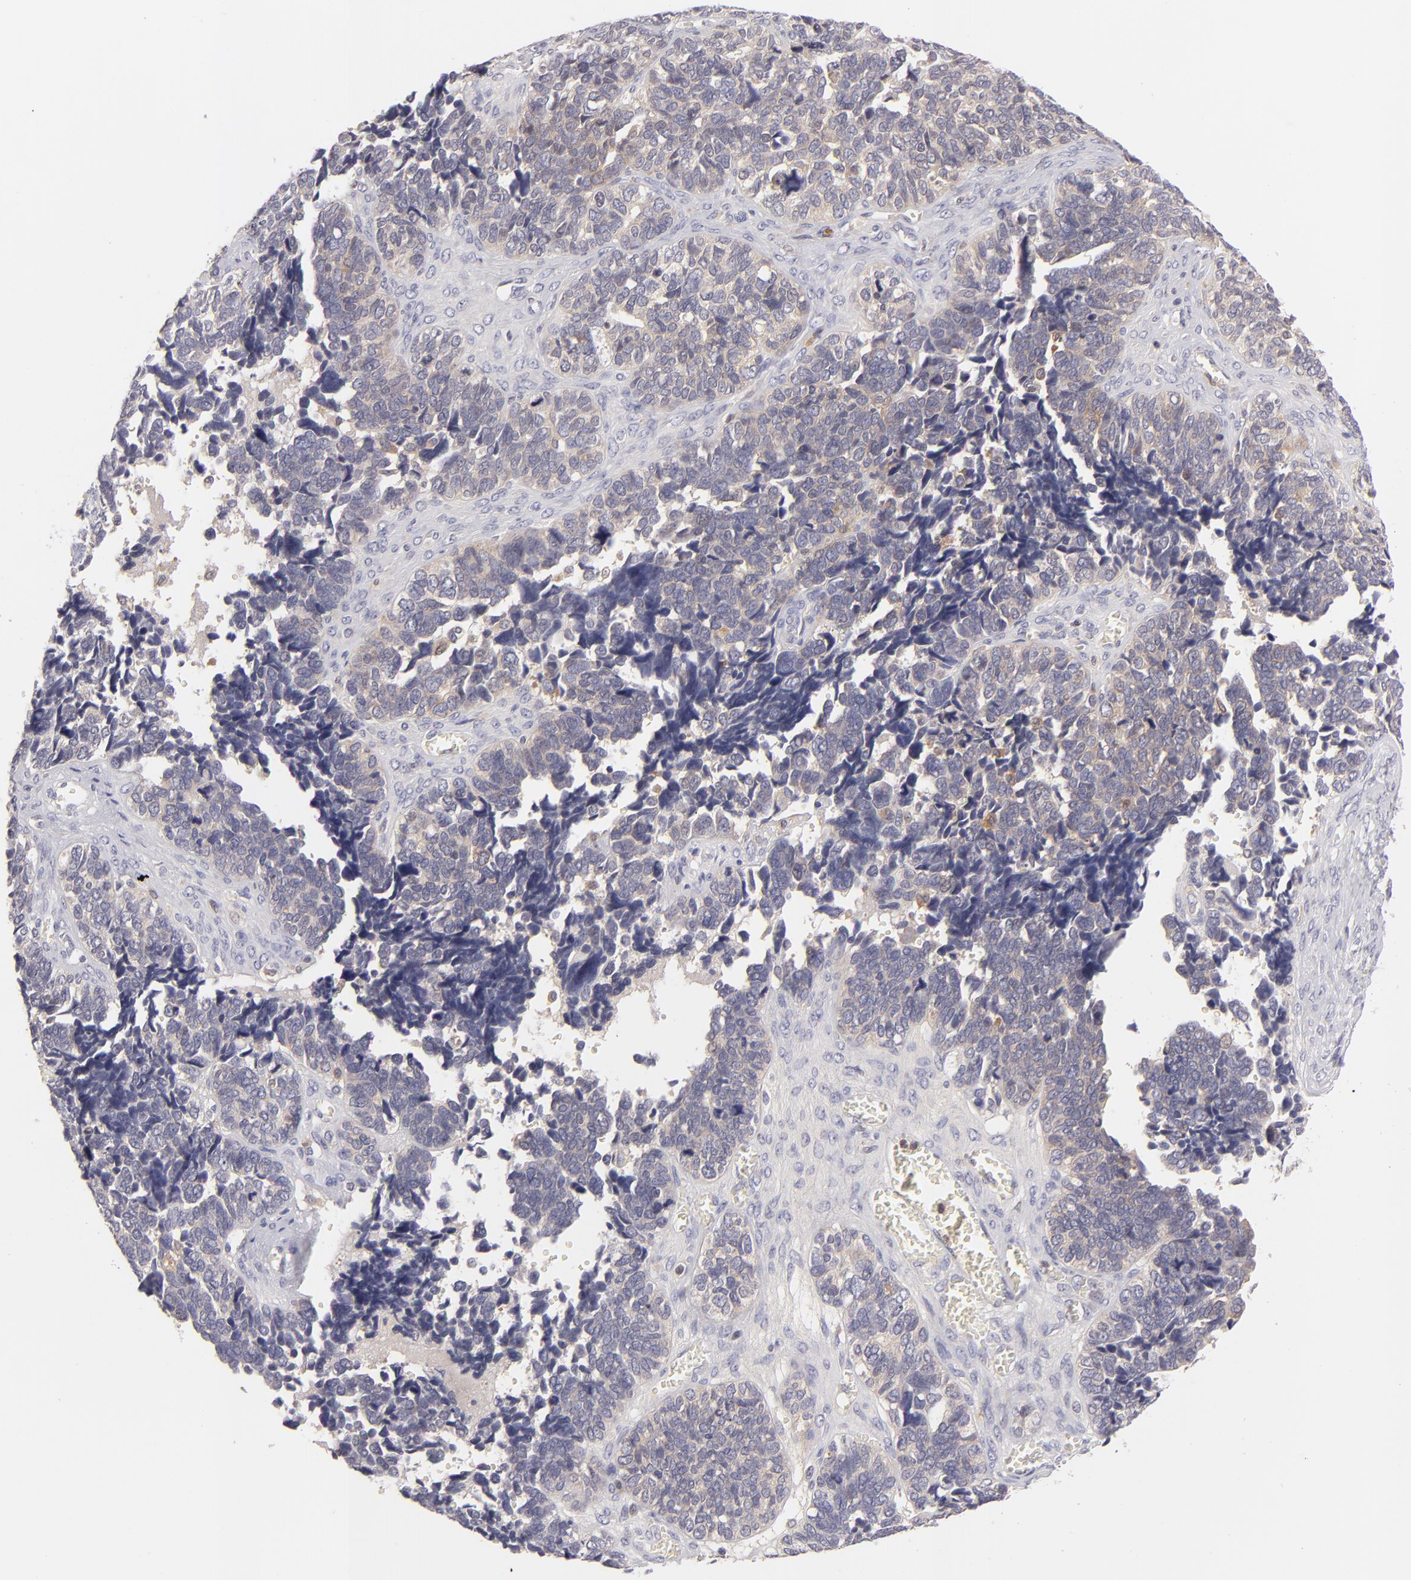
{"staining": {"intensity": "weak", "quantity": "25%-75%", "location": "cytoplasmic/membranous"}, "tissue": "ovarian cancer", "cell_type": "Tumor cells", "image_type": "cancer", "snomed": [{"axis": "morphology", "description": "Cystadenocarcinoma, serous, NOS"}, {"axis": "topography", "description": "Ovary"}], "caption": "Protein expression analysis of human serous cystadenocarcinoma (ovarian) reveals weak cytoplasmic/membranous positivity in approximately 25%-75% of tumor cells. (brown staining indicates protein expression, while blue staining denotes nuclei).", "gene": "MMP10", "patient": {"sex": "female", "age": 77}}